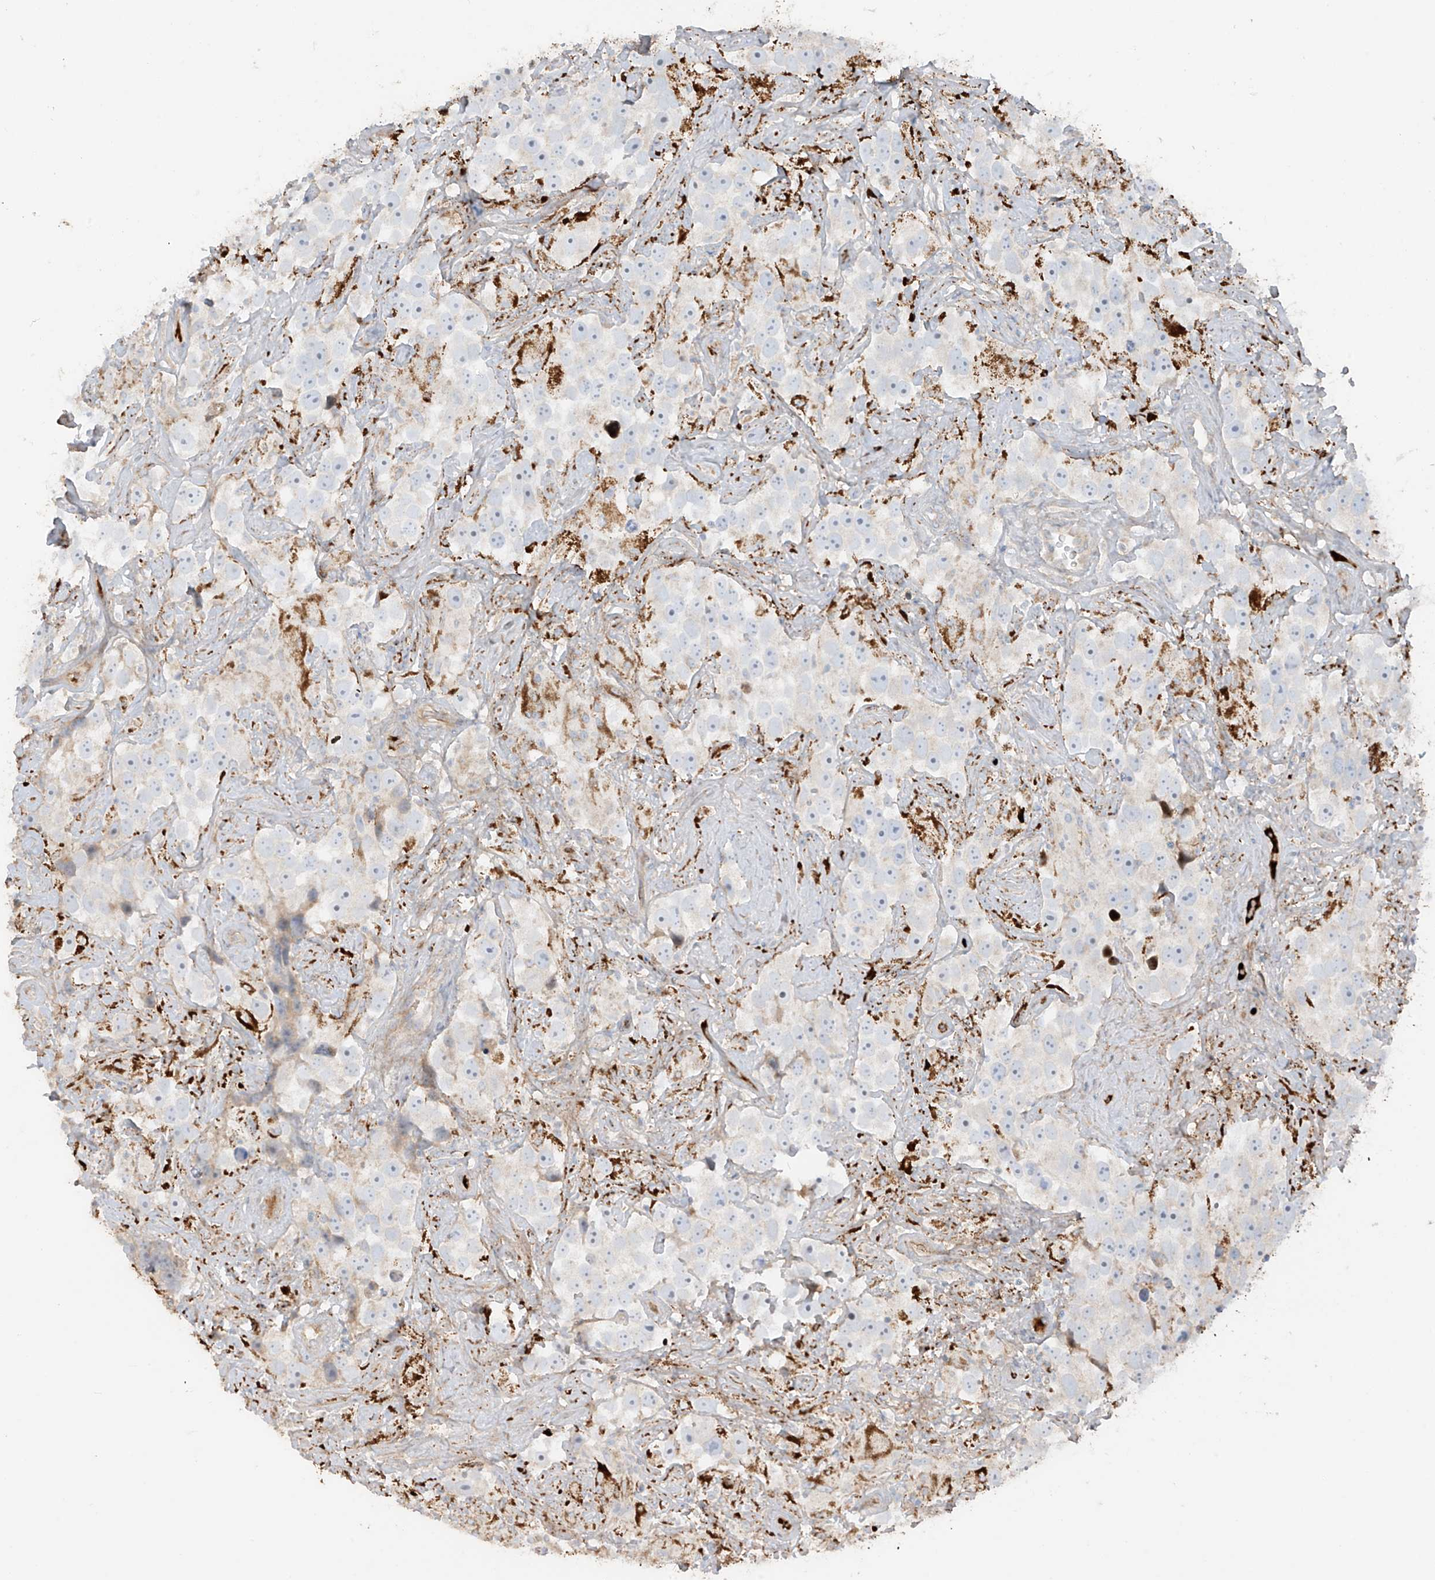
{"staining": {"intensity": "negative", "quantity": "none", "location": "none"}, "tissue": "testis cancer", "cell_type": "Tumor cells", "image_type": "cancer", "snomed": [{"axis": "morphology", "description": "Seminoma, NOS"}, {"axis": "topography", "description": "Testis"}], "caption": "The micrograph displays no staining of tumor cells in testis cancer.", "gene": "ABTB1", "patient": {"sex": "male", "age": 49}}